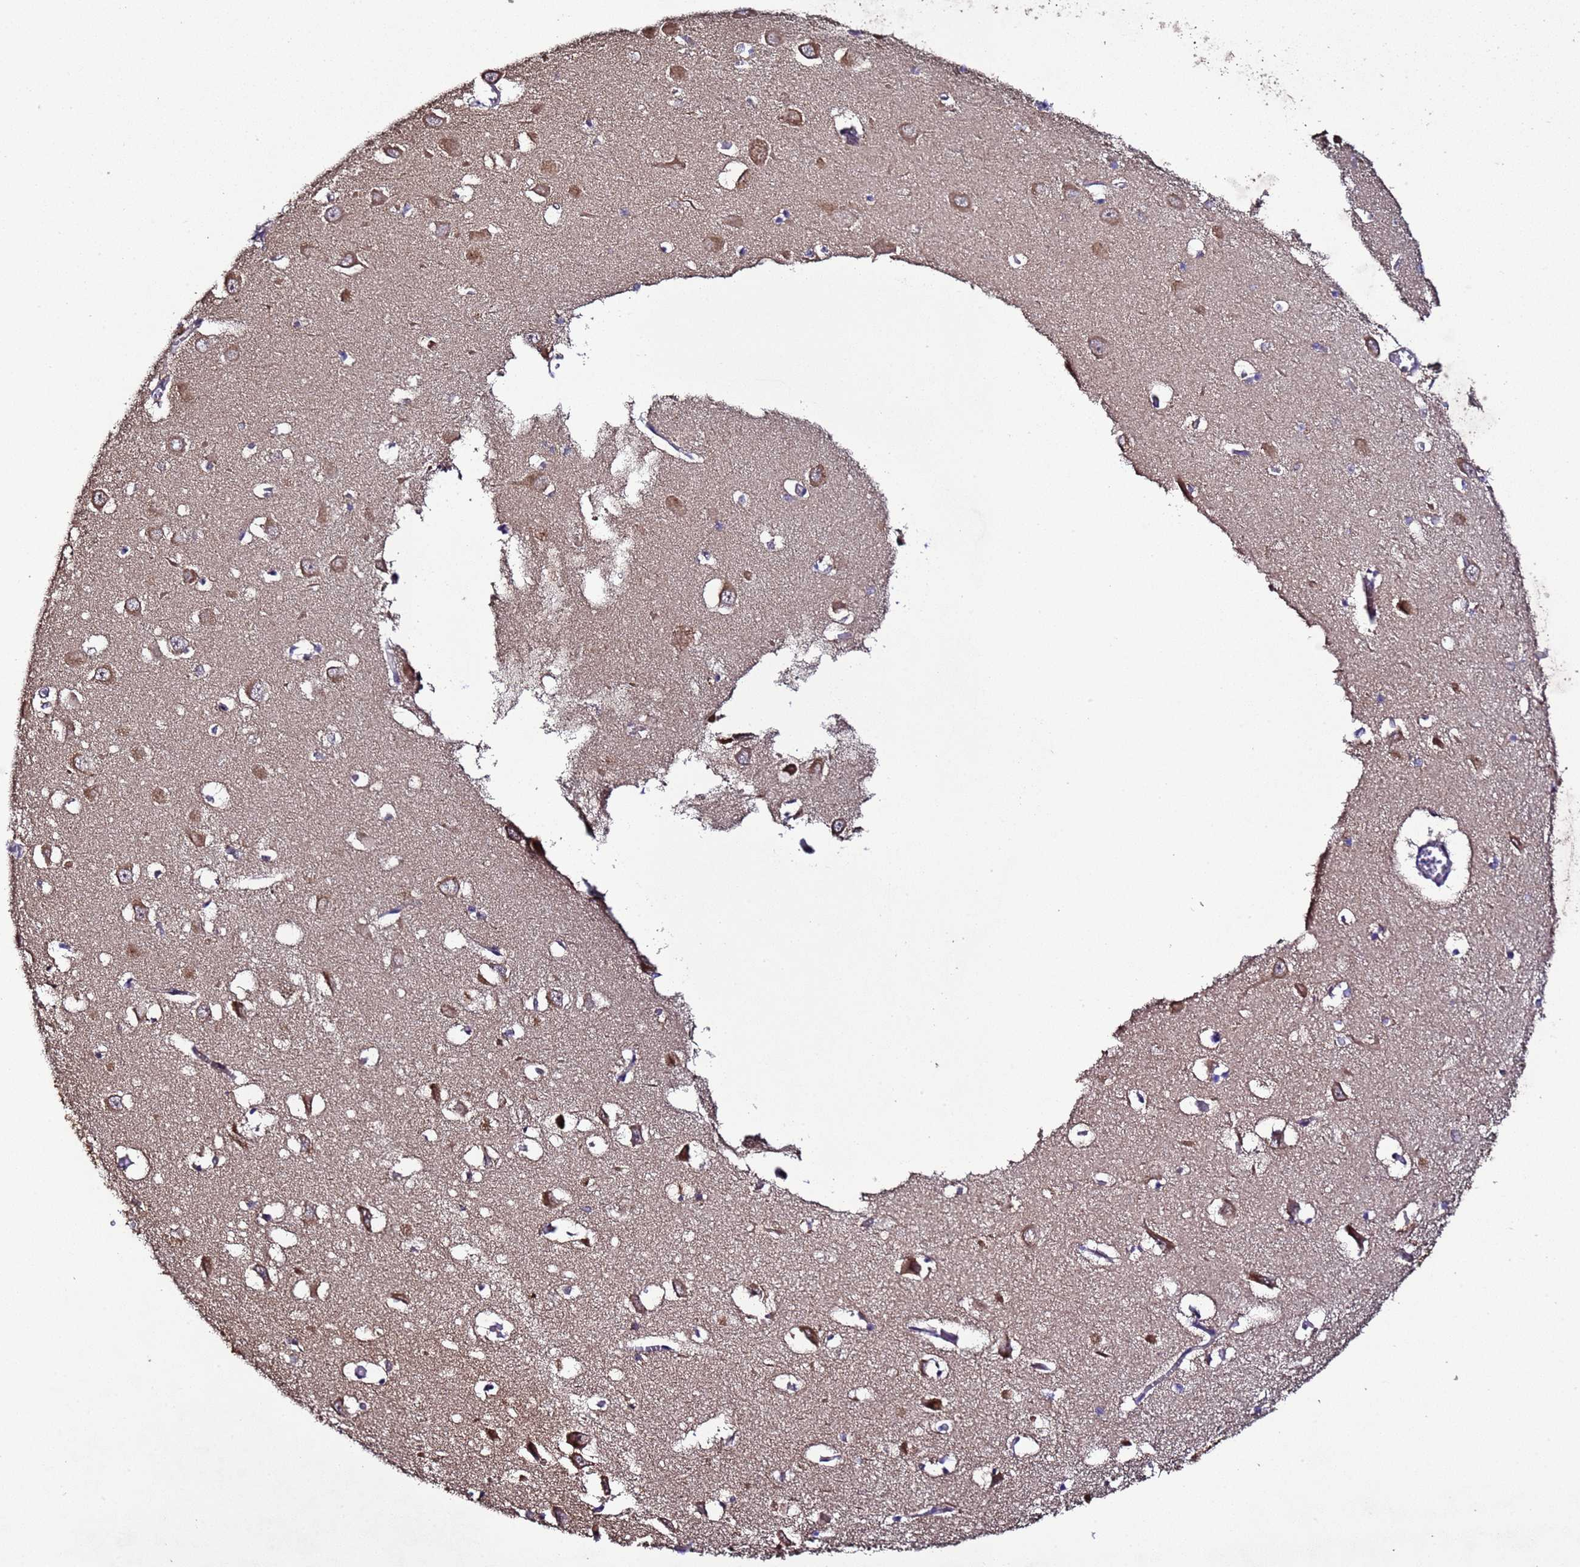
{"staining": {"intensity": "moderate", "quantity": "<25%", "location": "cytoplasmic/membranous"}, "tissue": "hippocampus", "cell_type": "Glial cells", "image_type": "normal", "snomed": [{"axis": "morphology", "description": "Normal tissue, NOS"}, {"axis": "topography", "description": "Hippocampus"}], "caption": "Protein analysis of benign hippocampus reveals moderate cytoplasmic/membranous staining in about <25% of glial cells.", "gene": "HSPBAP1", "patient": {"sex": "male", "age": 70}}